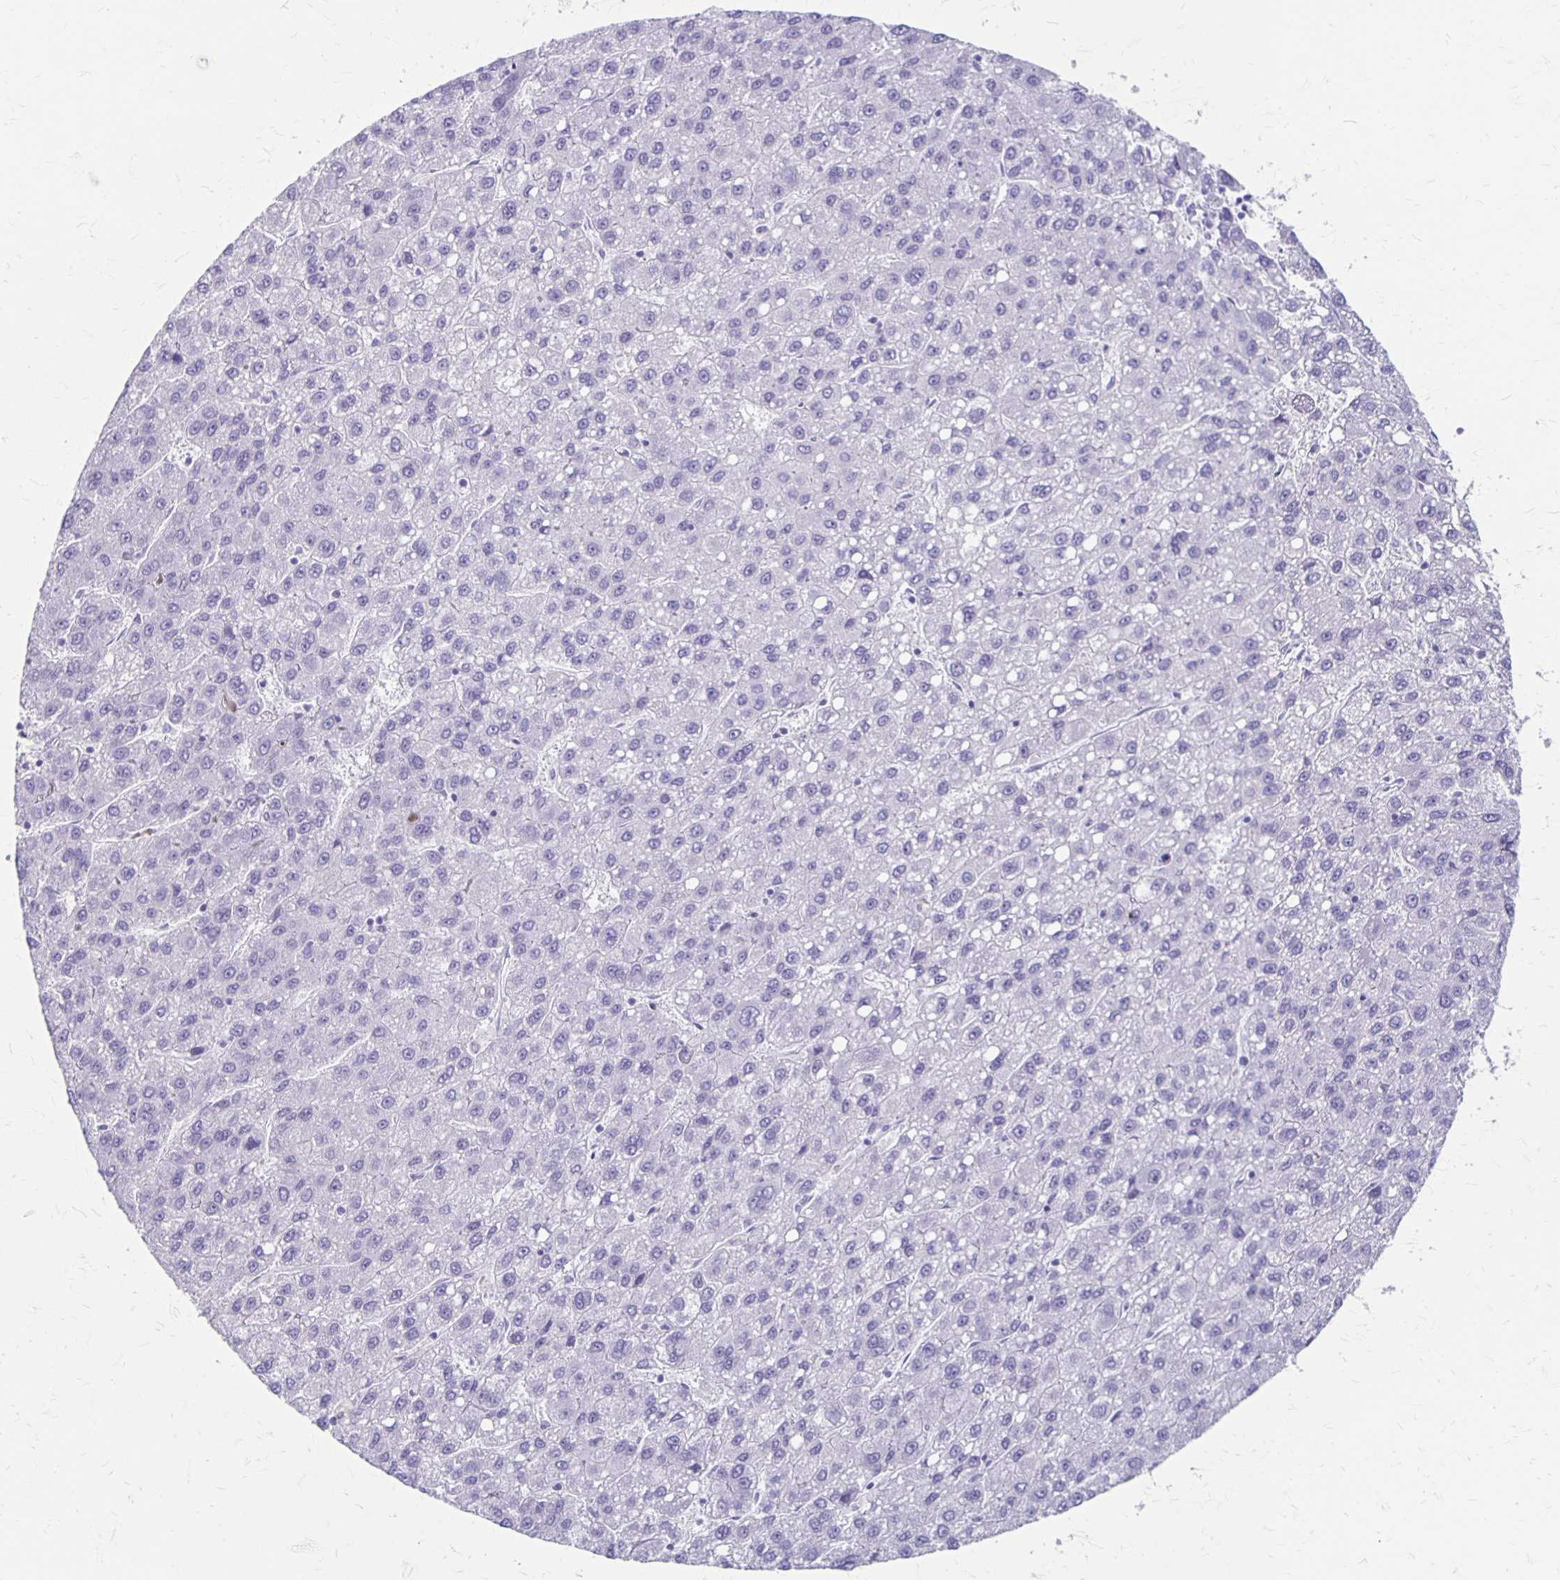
{"staining": {"intensity": "negative", "quantity": "none", "location": "none"}, "tissue": "liver cancer", "cell_type": "Tumor cells", "image_type": "cancer", "snomed": [{"axis": "morphology", "description": "Carcinoma, Hepatocellular, NOS"}, {"axis": "topography", "description": "Liver"}], "caption": "The immunohistochemistry (IHC) image has no significant positivity in tumor cells of liver cancer (hepatocellular carcinoma) tissue.", "gene": "MAGEC2", "patient": {"sex": "female", "age": 82}}